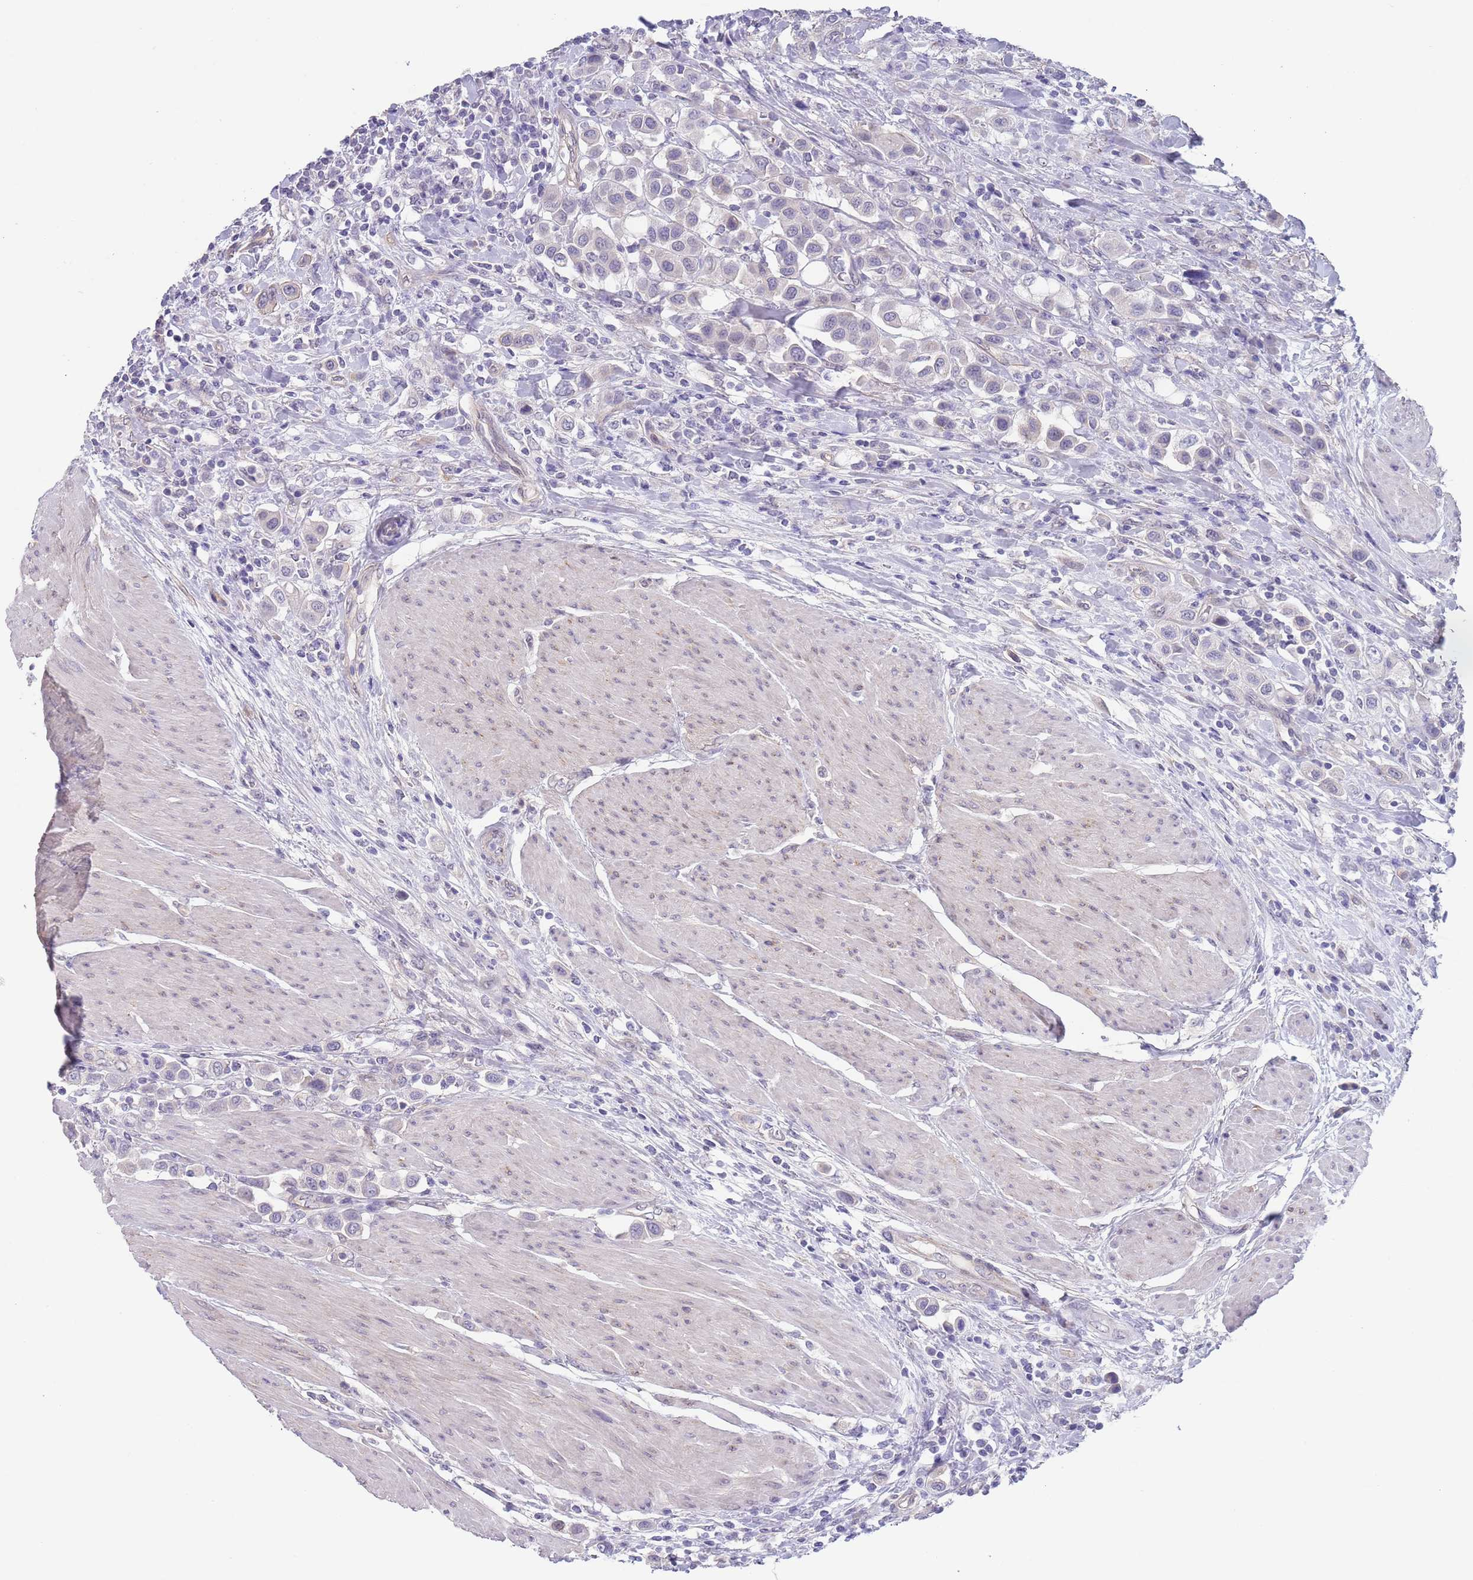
{"staining": {"intensity": "negative", "quantity": "none", "location": "none"}, "tissue": "urothelial cancer", "cell_type": "Tumor cells", "image_type": "cancer", "snomed": [{"axis": "morphology", "description": "Urothelial carcinoma, High grade"}, {"axis": "topography", "description": "Urinary bladder"}], "caption": "High magnification brightfield microscopy of urothelial cancer stained with DAB (3,3'-diaminobenzidine) (brown) and counterstained with hematoxylin (blue): tumor cells show no significant expression.", "gene": "RNF169", "patient": {"sex": "male", "age": 50}}